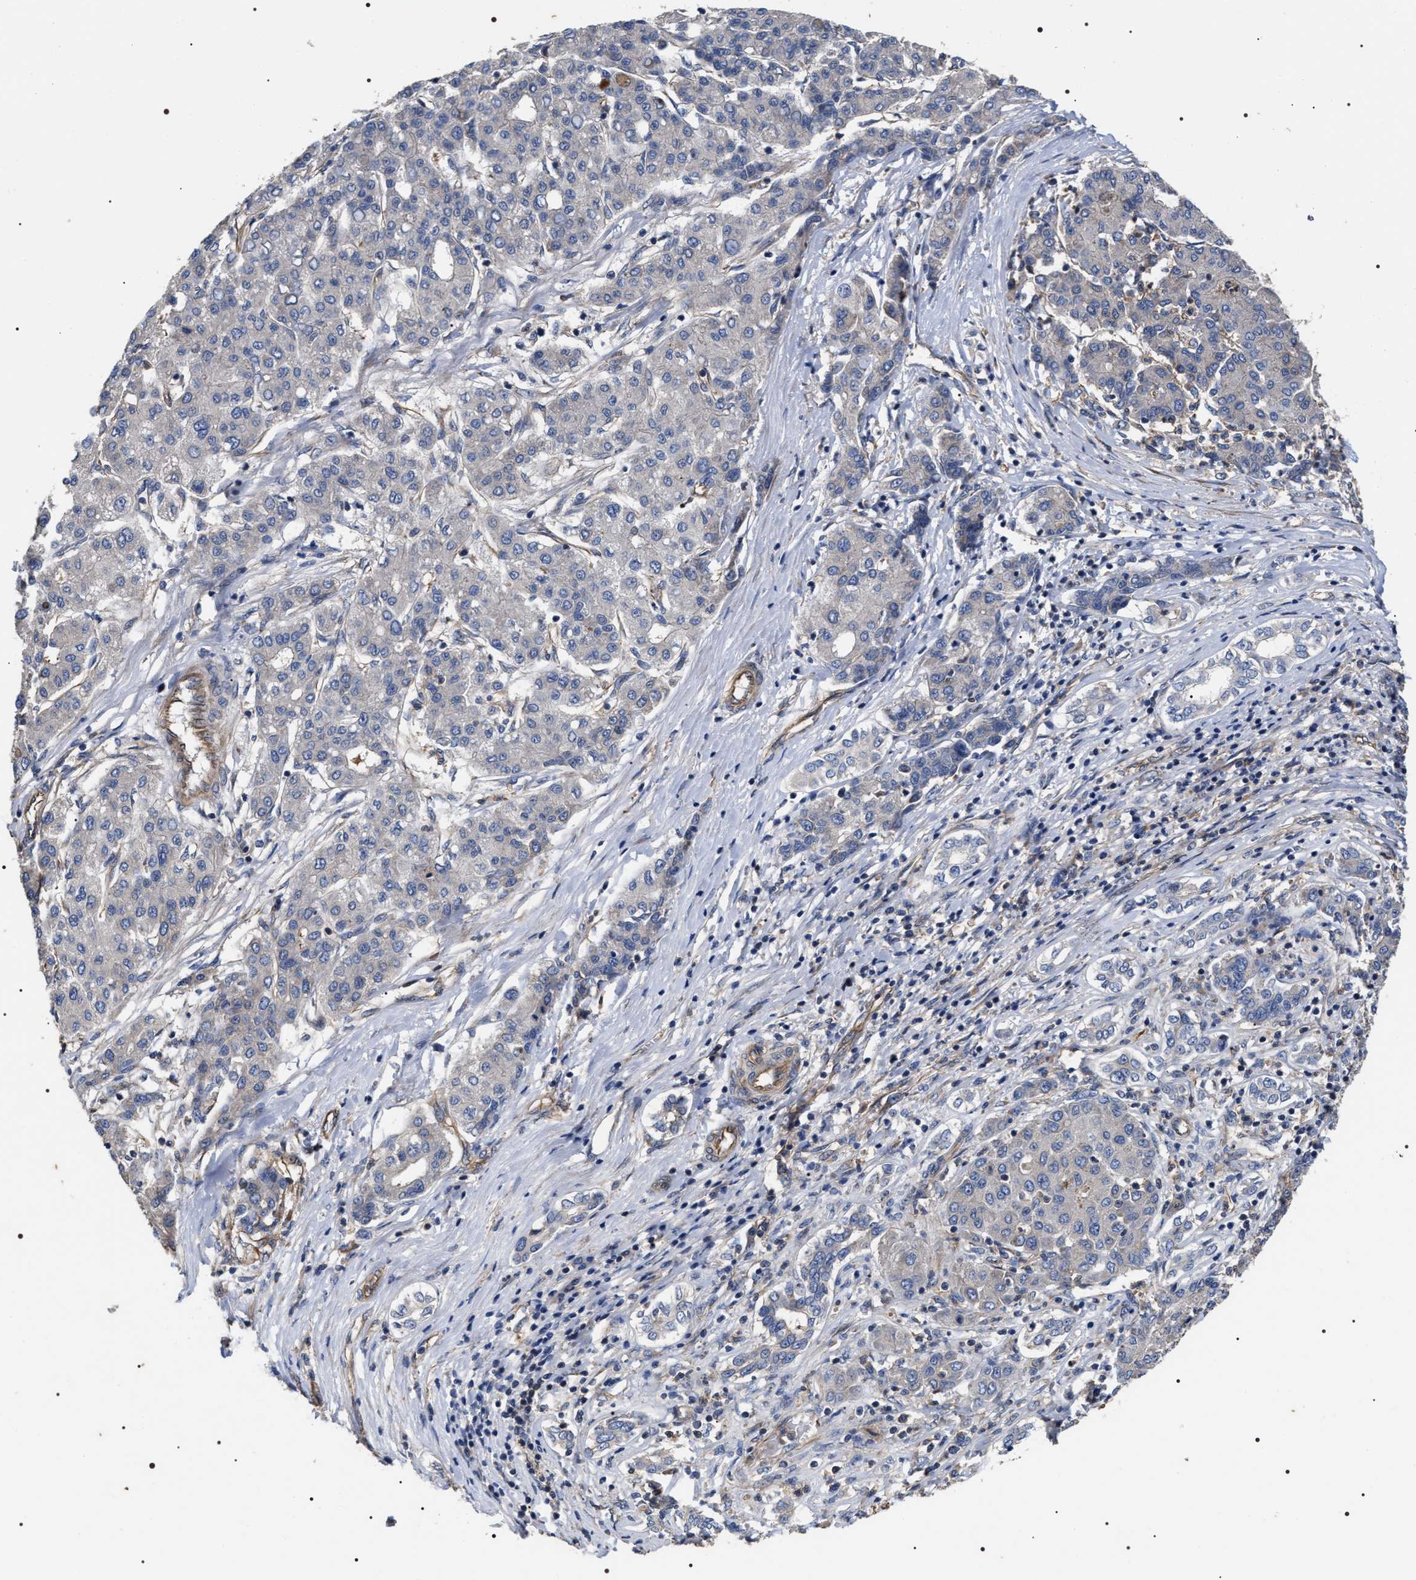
{"staining": {"intensity": "negative", "quantity": "none", "location": "none"}, "tissue": "liver cancer", "cell_type": "Tumor cells", "image_type": "cancer", "snomed": [{"axis": "morphology", "description": "Carcinoma, Hepatocellular, NOS"}, {"axis": "topography", "description": "Liver"}], "caption": "The IHC image has no significant staining in tumor cells of hepatocellular carcinoma (liver) tissue.", "gene": "TSPAN33", "patient": {"sex": "male", "age": 65}}